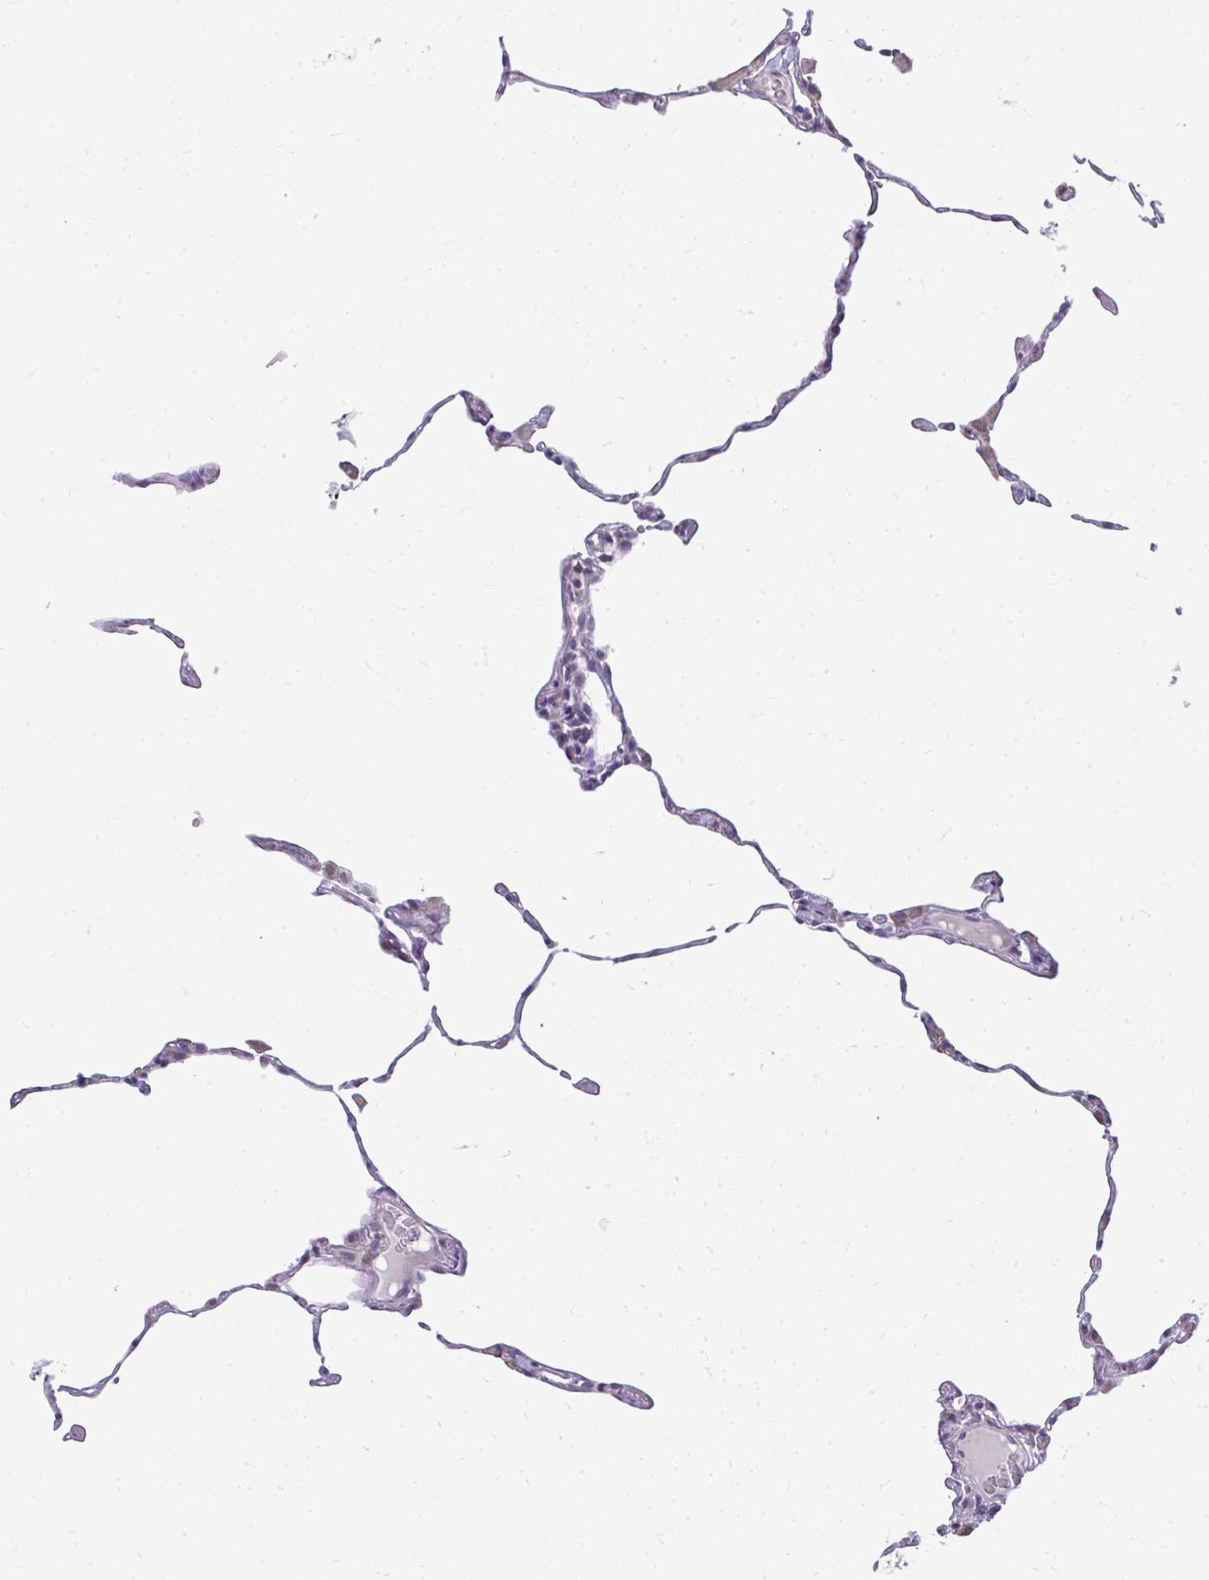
{"staining": {"intensity": "moderate", "quantity": "<25%", "location": "cytoplasmic/membranous"}, "tissue": "lung", "cell_type": "Alveolar cells", "image_type": "normal", "snomed": [{"axis": "morphology", "description": "Normal tissue, NOS"}, {"axis": "topography", "description": "Lung"}], "caption": "The histopathology image reveals staining of benign lung, revealing moderate cytoplasmic/membranous protein expression (brown color) within alveolar cells. (brown staining indicates protein expression, while blue staining denotes nuclei).", "gene": "NPPA", "patient": {"sex": "female", "age": 57}}